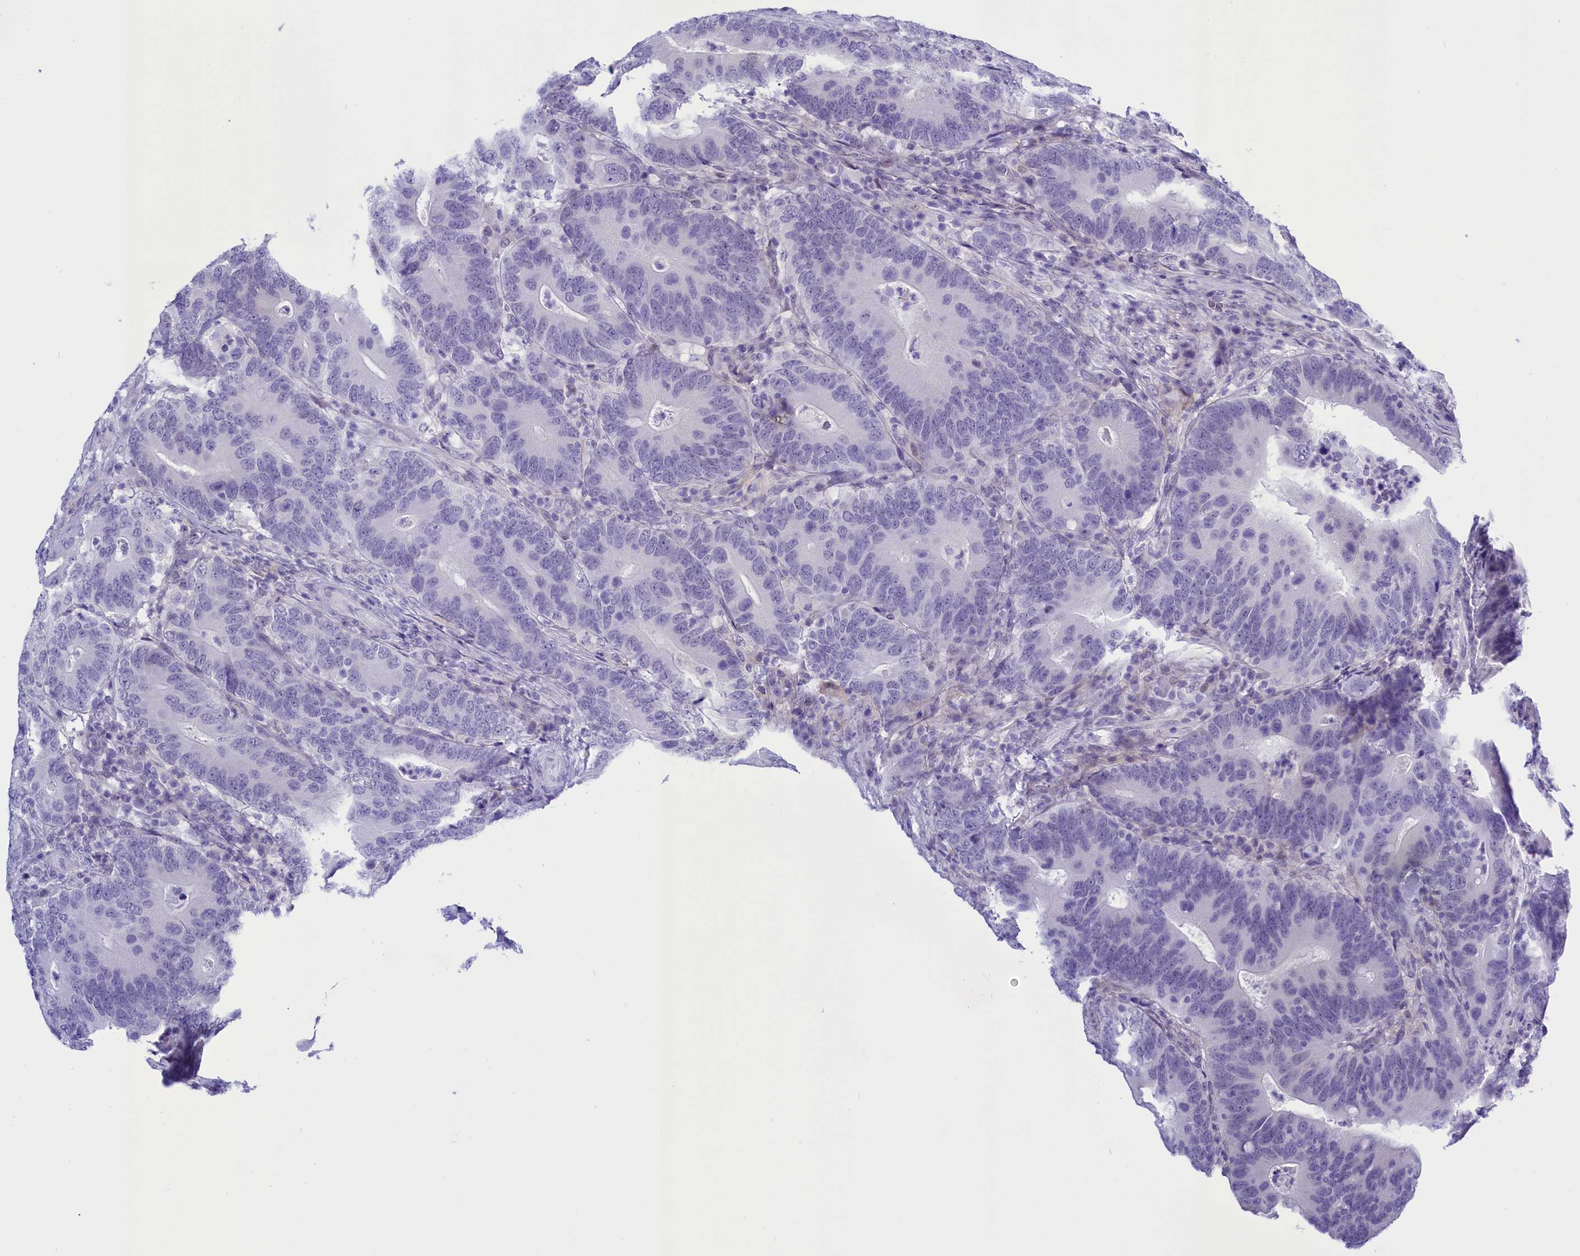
{"staining": {"intensity": "negative", "quantity": "none", "location": "none"}, "tissue": "colorectal cancer", "cell_type": "Tumor cells", "image_type": "cancer", "snomed": [{"axis": "morphology", "description": "Adenocarcinoma, NOS"}, {"axis": "topography", "description": "Colon"}], "caption": "Colorectal adenocarcinoma was stained to show a protein in brown. There is no significant positivity in tumor cells.", "gene": "RPS6KB1", "patient": {"sex": "female", "age": 66}}